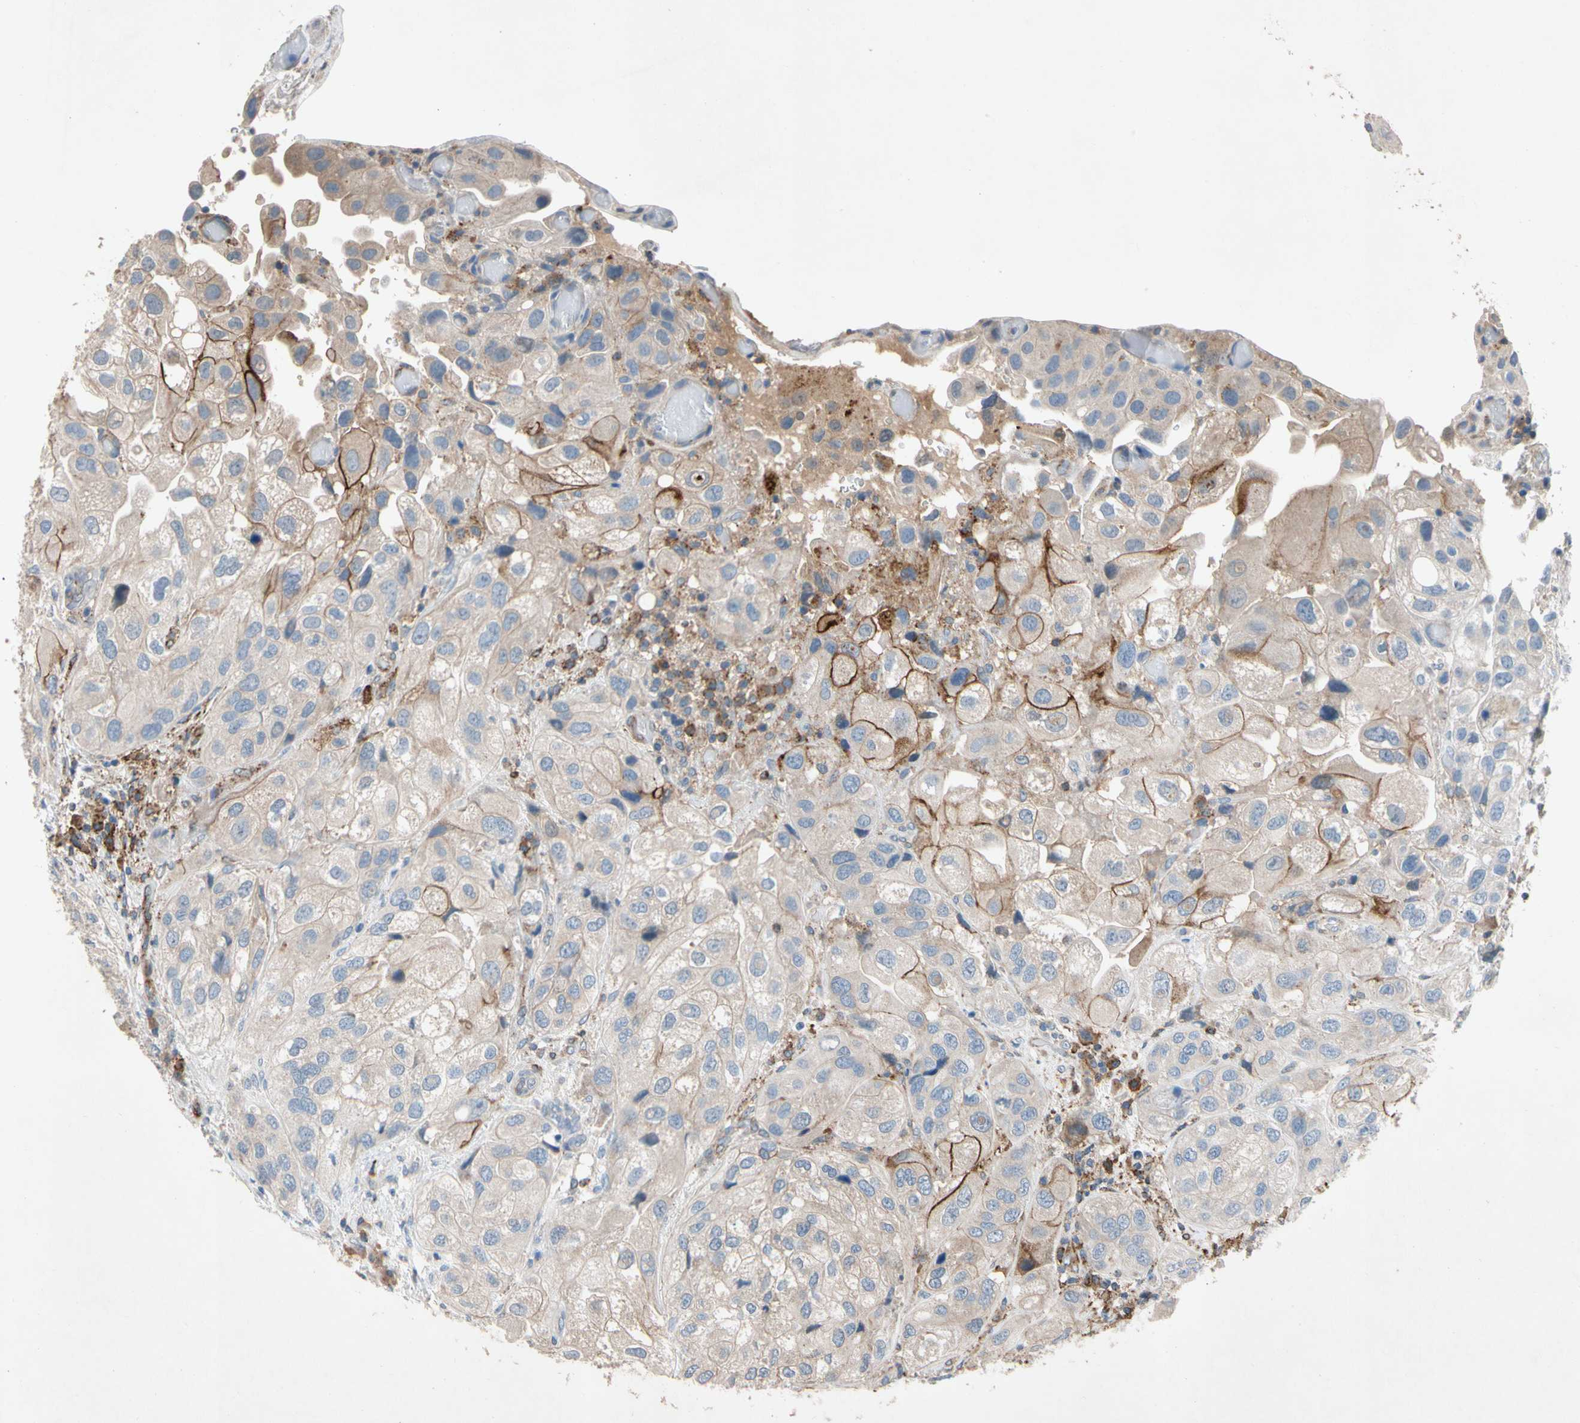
{"staining": {"intensity": "weak", "quantity": "<25%", "location": "cytoplasmic/membranous"}, "tissue": "urothelial cancer", "cell_type": "Tumor cells", "image_type": "cancer", "snomed": [{"axis": "morphology", "description": "Urothelial carcinoma, High grade"}, {"axis": "topography", "description": "Urinary bladder"}], "caption": "Urothelial carcinoma (high-grade) was stained to show a protein in brown. There is no significant expression in tumor cells. (Stains: DAB (3,3'-diaminobenzidine) immunohistochemistry with hematoxylin counter stain, Microscopy: brightfield microscopy at high magnification).", "gene": "NDFIP2", "patient": {"sex": "female", "age": 64}}